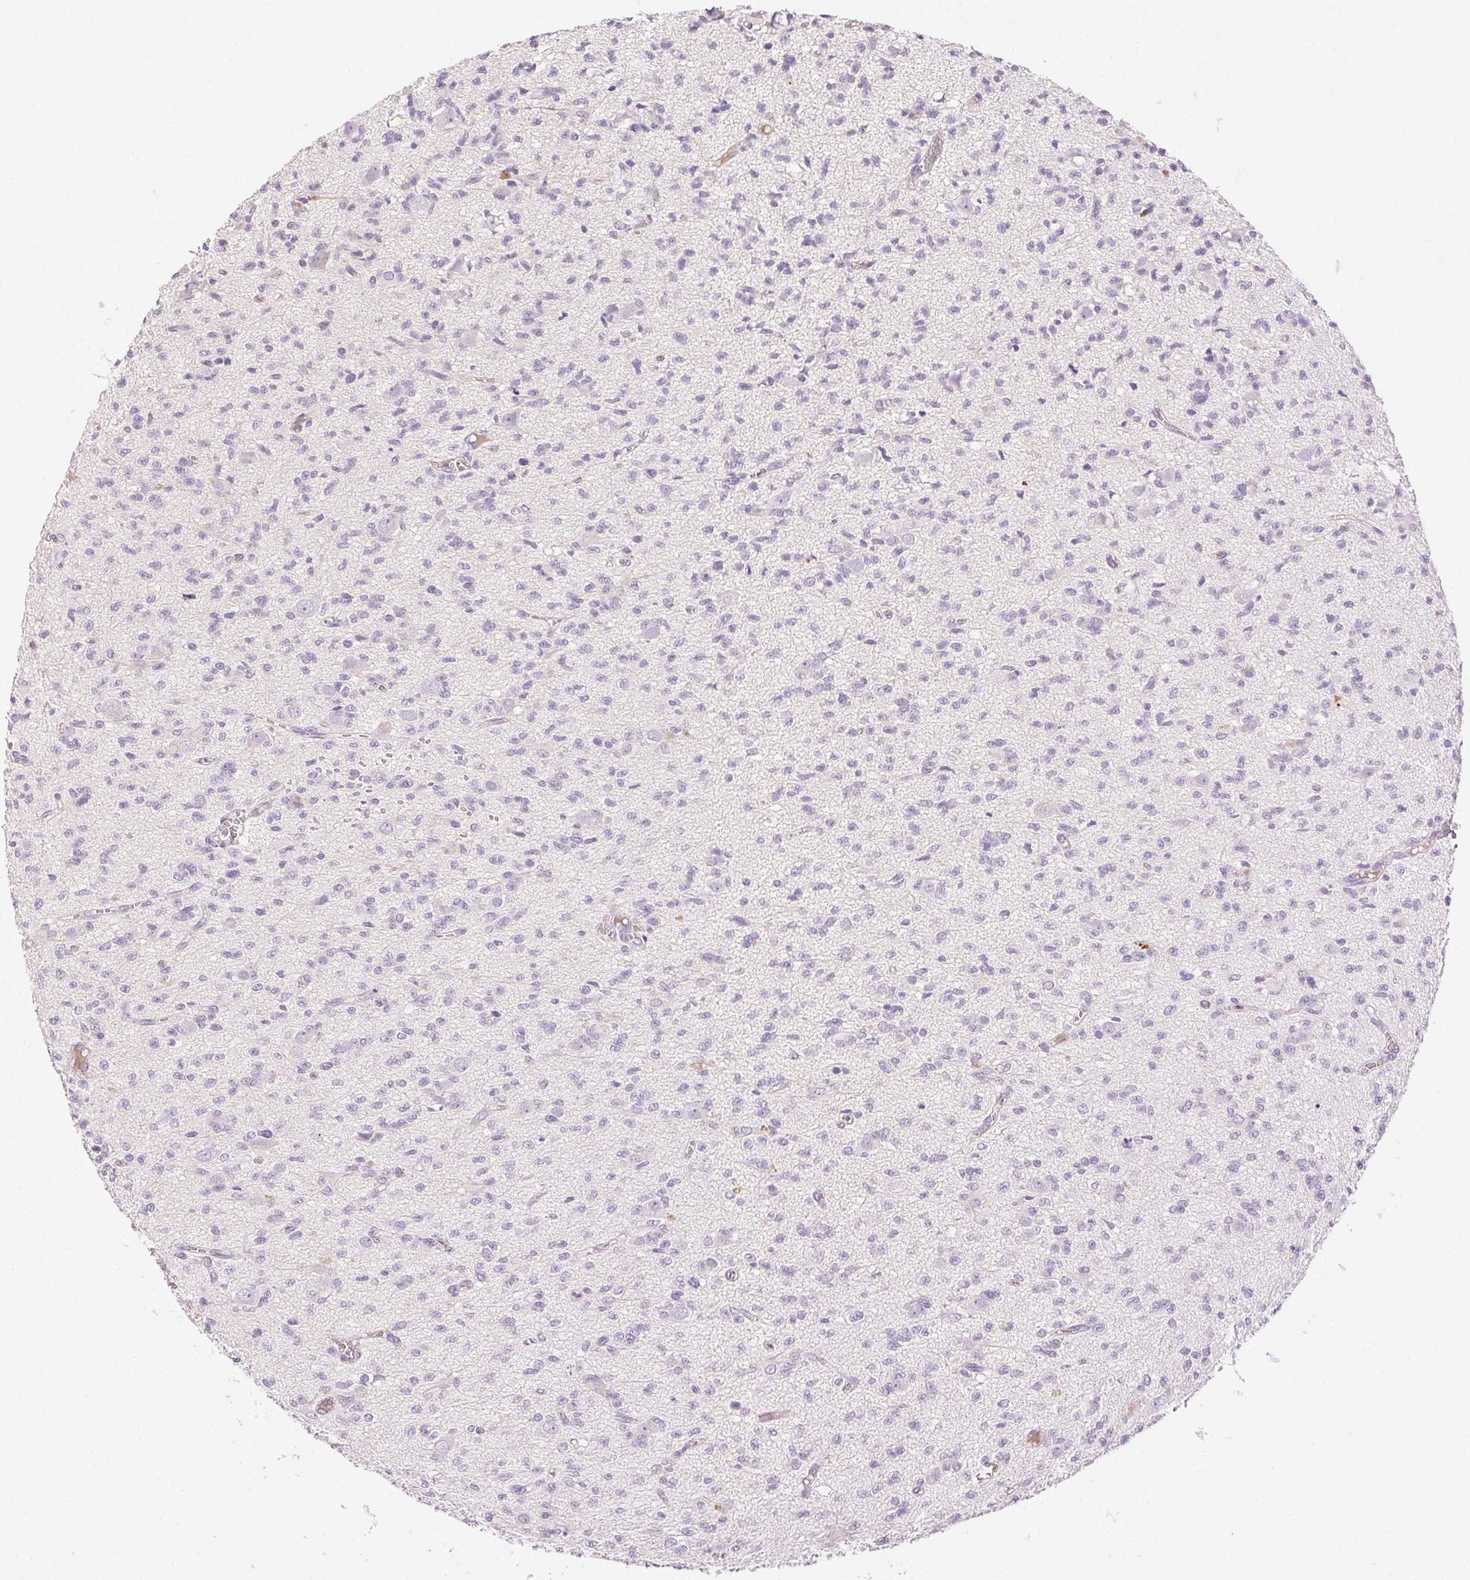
{"staining": {"intensity": "negative", "quantity": "none", "location": "none"}, "tissue": "glioma", "cell_type": "Tumor cells", "image_type": "cancer", "snomed": [{"axis": "morphology", "description": "Glioma, malignant, Low grade"}, {"axis": "topography", "description": "Brain"}], "caption": "Immunohistochemical staining of human glioma demonstrates no significant staining in tumor cells.", "gene": "BPIFB2", "patient": {"sex": "male", "age": 64}}